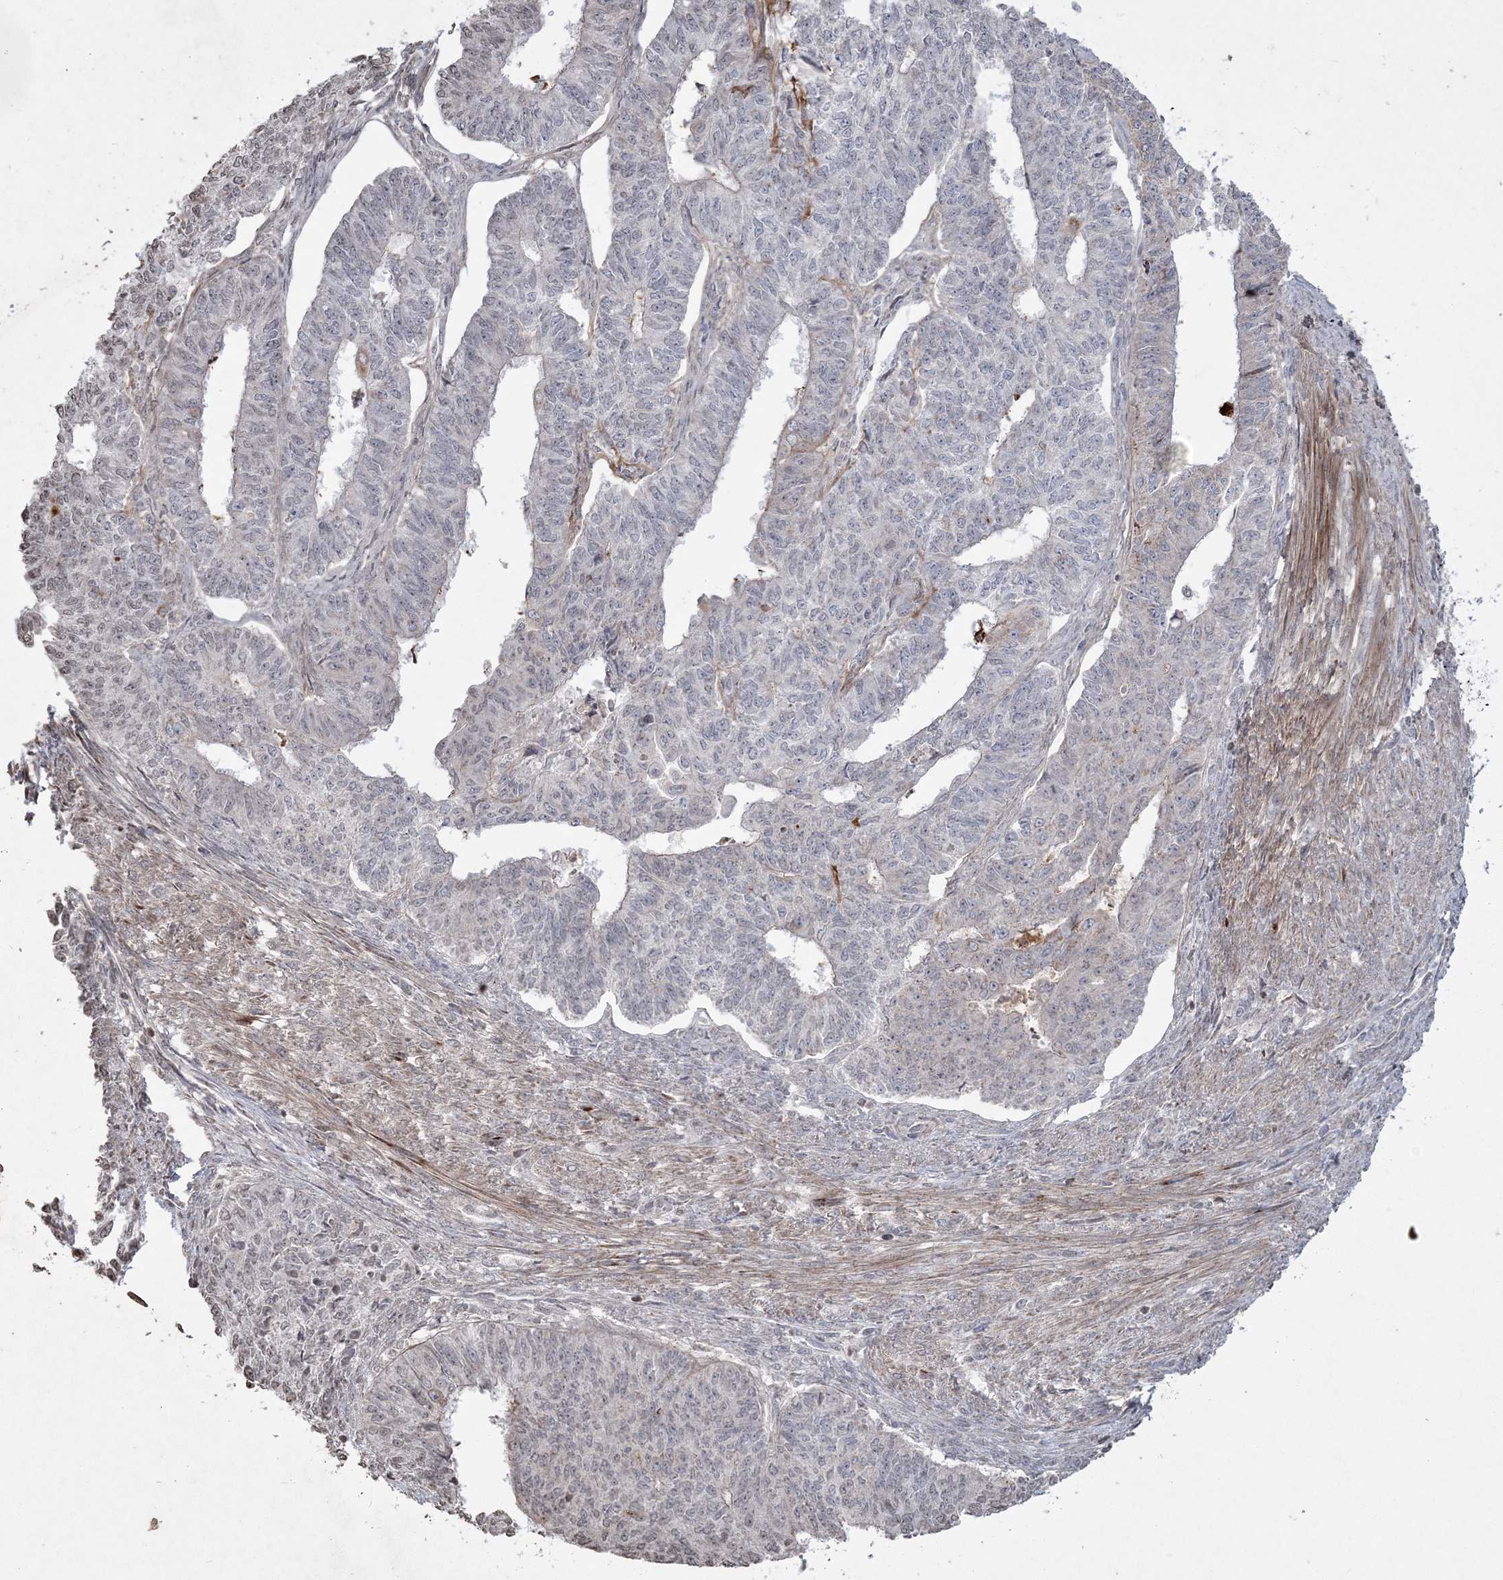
{"staining": {"intensity": "negative", "quantity": "none", "location": "none"}, "tissue": "endometrial cancer", "cell_type": "Tumor cells", "image_type": "cancer", "snomed": [{"axis": "morphology", "description": "Adenocarcinoma, NOS"}, {"axis": "topography", "description": "Endometrium"}], "caption": "Immunohistochemistry (IHC) image of neoplastic tissue: human endometrial adenocarcinoma stained with DAB shows no significant protein staining in tumor cells.", "gene": "TTC7A", "patient": {"sex": "female", "age": 32}}